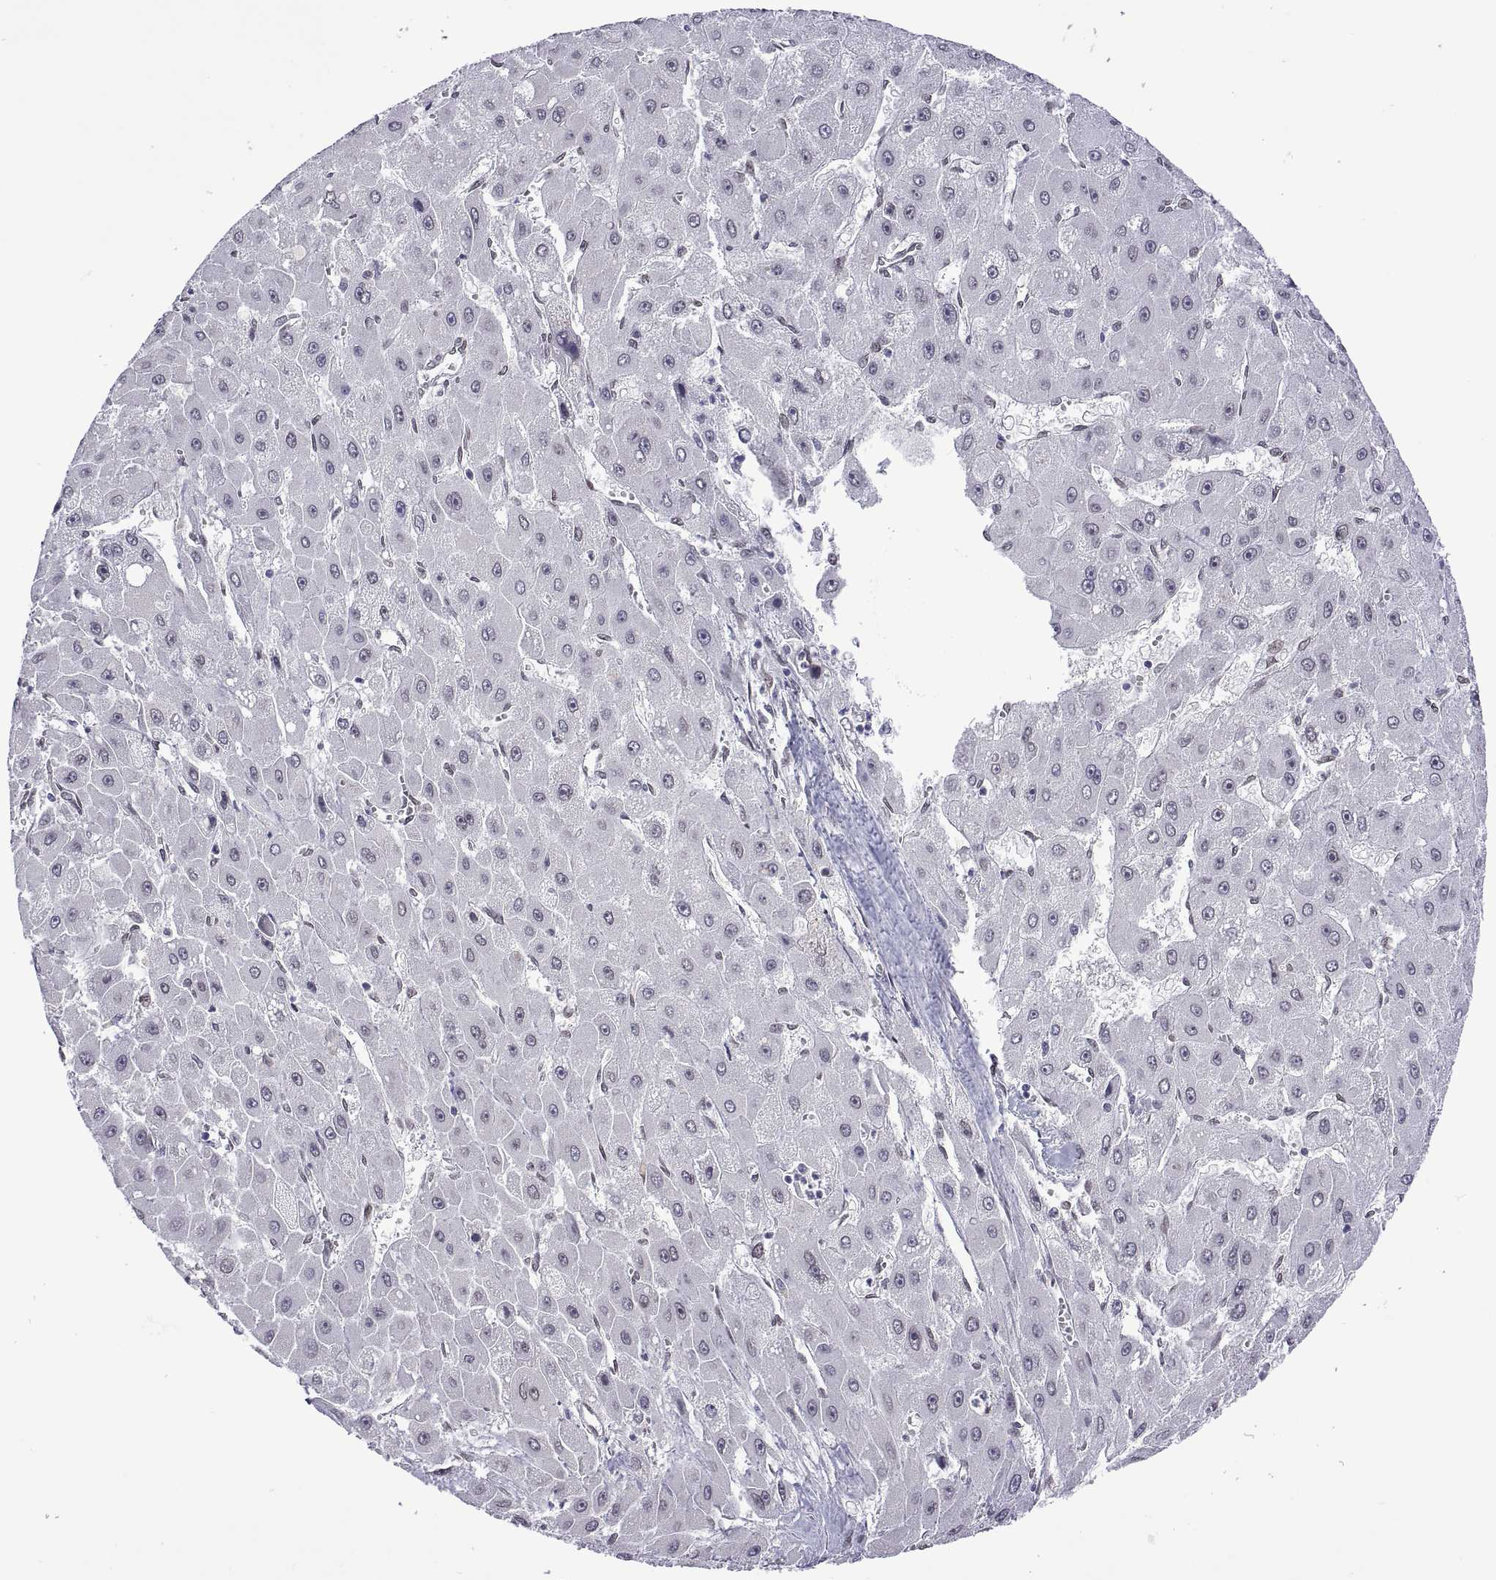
{"staining": {"intensity": "negative", "quantity": "none", "location": "none"}, "tissue": "liver cancer", "cell_type": "Tumor cells", "image_type": "cancer", "snomed": [{"axis": "morphology", "description": "Carcinoma, Hepatocellular, NOS"}, {"axis": "topography", "description": "Liver"}], "caption": "Liver cancer (hepatocellular carcinoma) was stained to show a protein in brown. There is no significant positivity in tumor cells.", "gene": "NR4A1", "patient": {"sex": "female", "age": 25}}